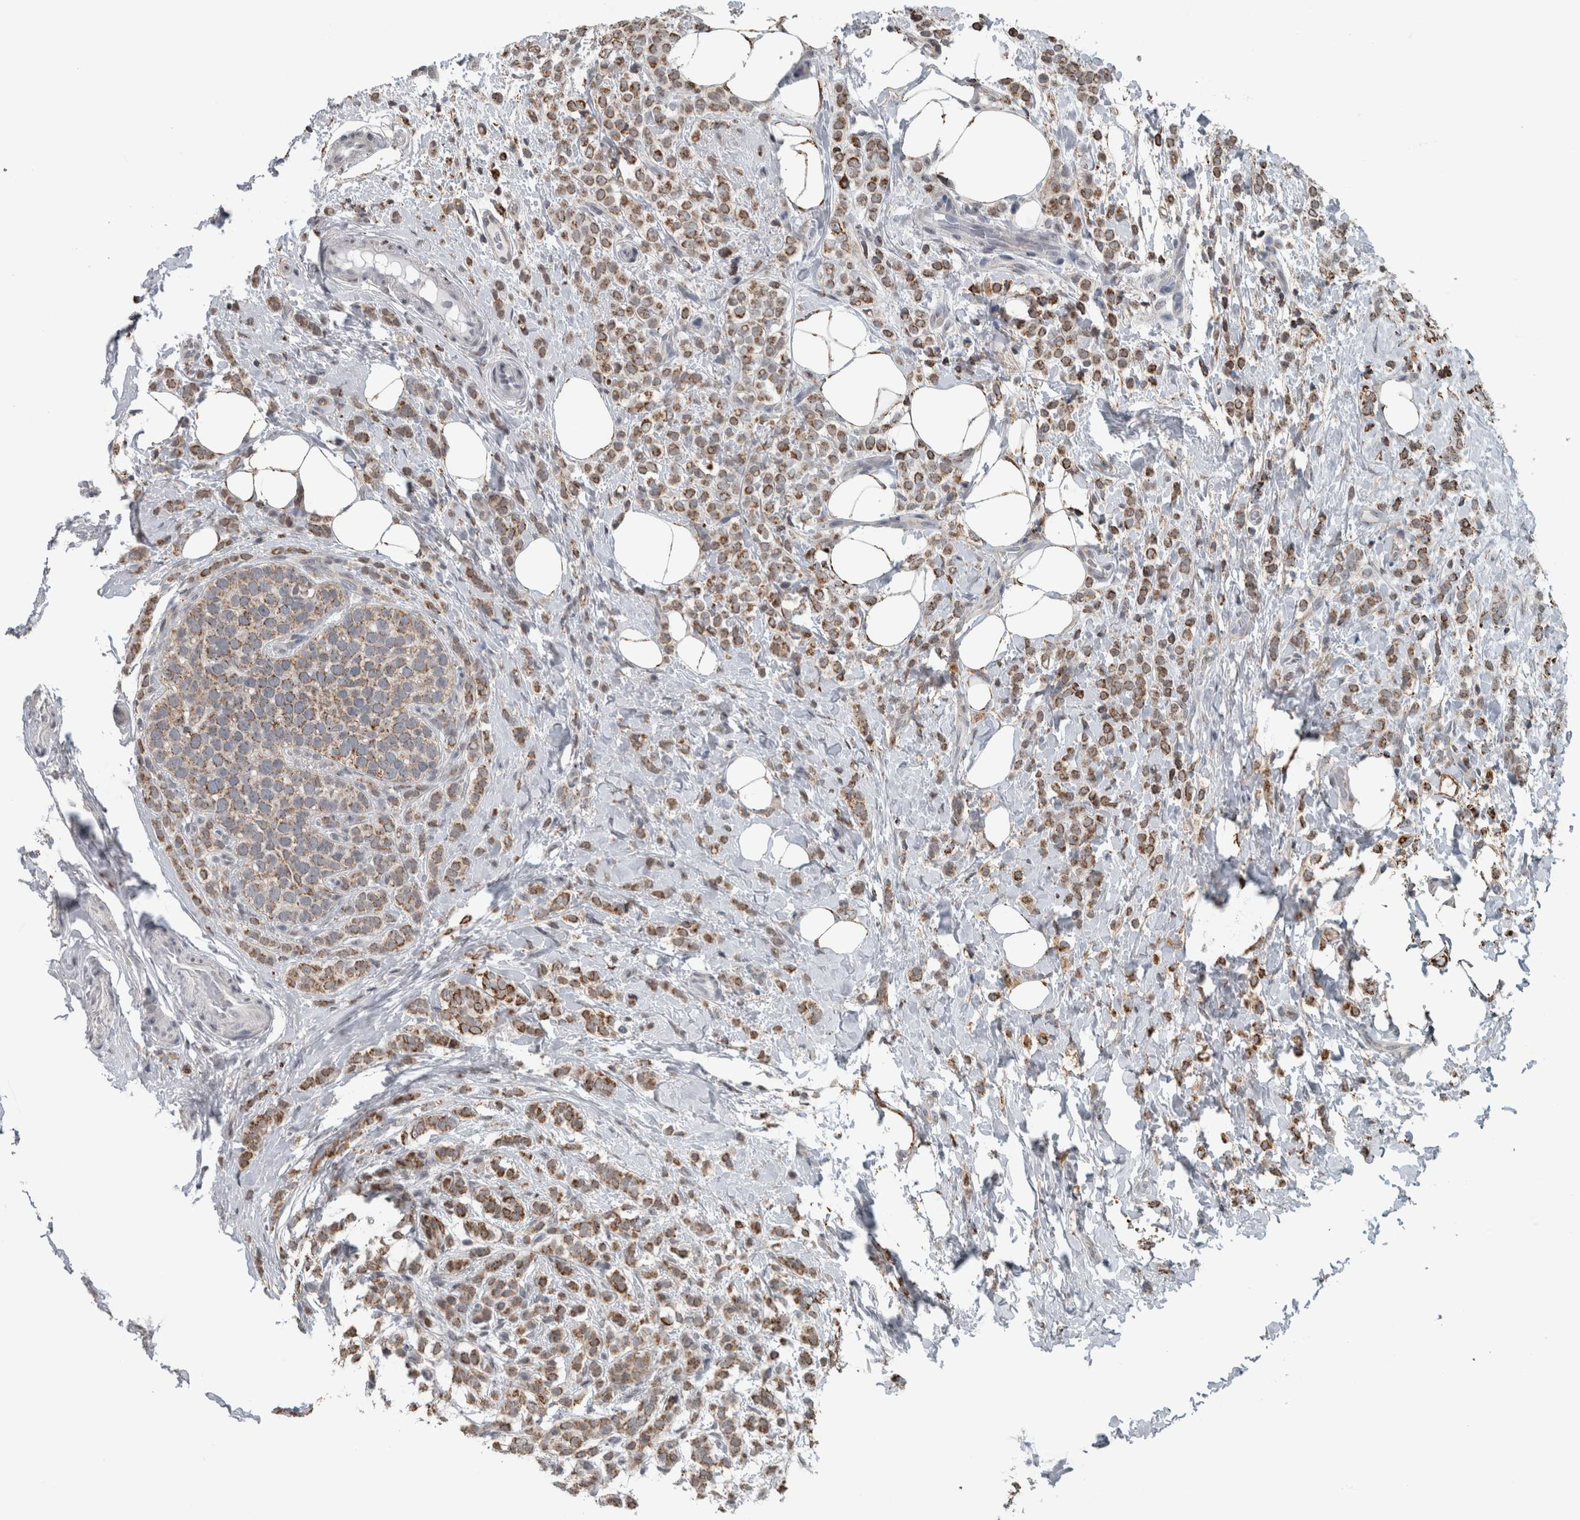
{"staining": {"intensity": "moderate", "quantity": ">75%", "location": "cytoplasmic/membranous"}, "tissue": "breast cancer", "cell_type": "Tumor cells", "image_type": "cancer", "snomed": [{"axis": "morphology", "description": "Lobular carcinoma"}, {"axis": "topography", "description": "Breast"}], "caption": "Immunohistochemistry of human breast cancer (lobular carcinoma) exhibits medium levels of moderate cytoplasmic/membranous staining in about >75% of tumor cells. (IHC, brightfield microscopy, high magnification).", "gene": "ACSF2", "patient": {"sex": "female", "age": 50}}